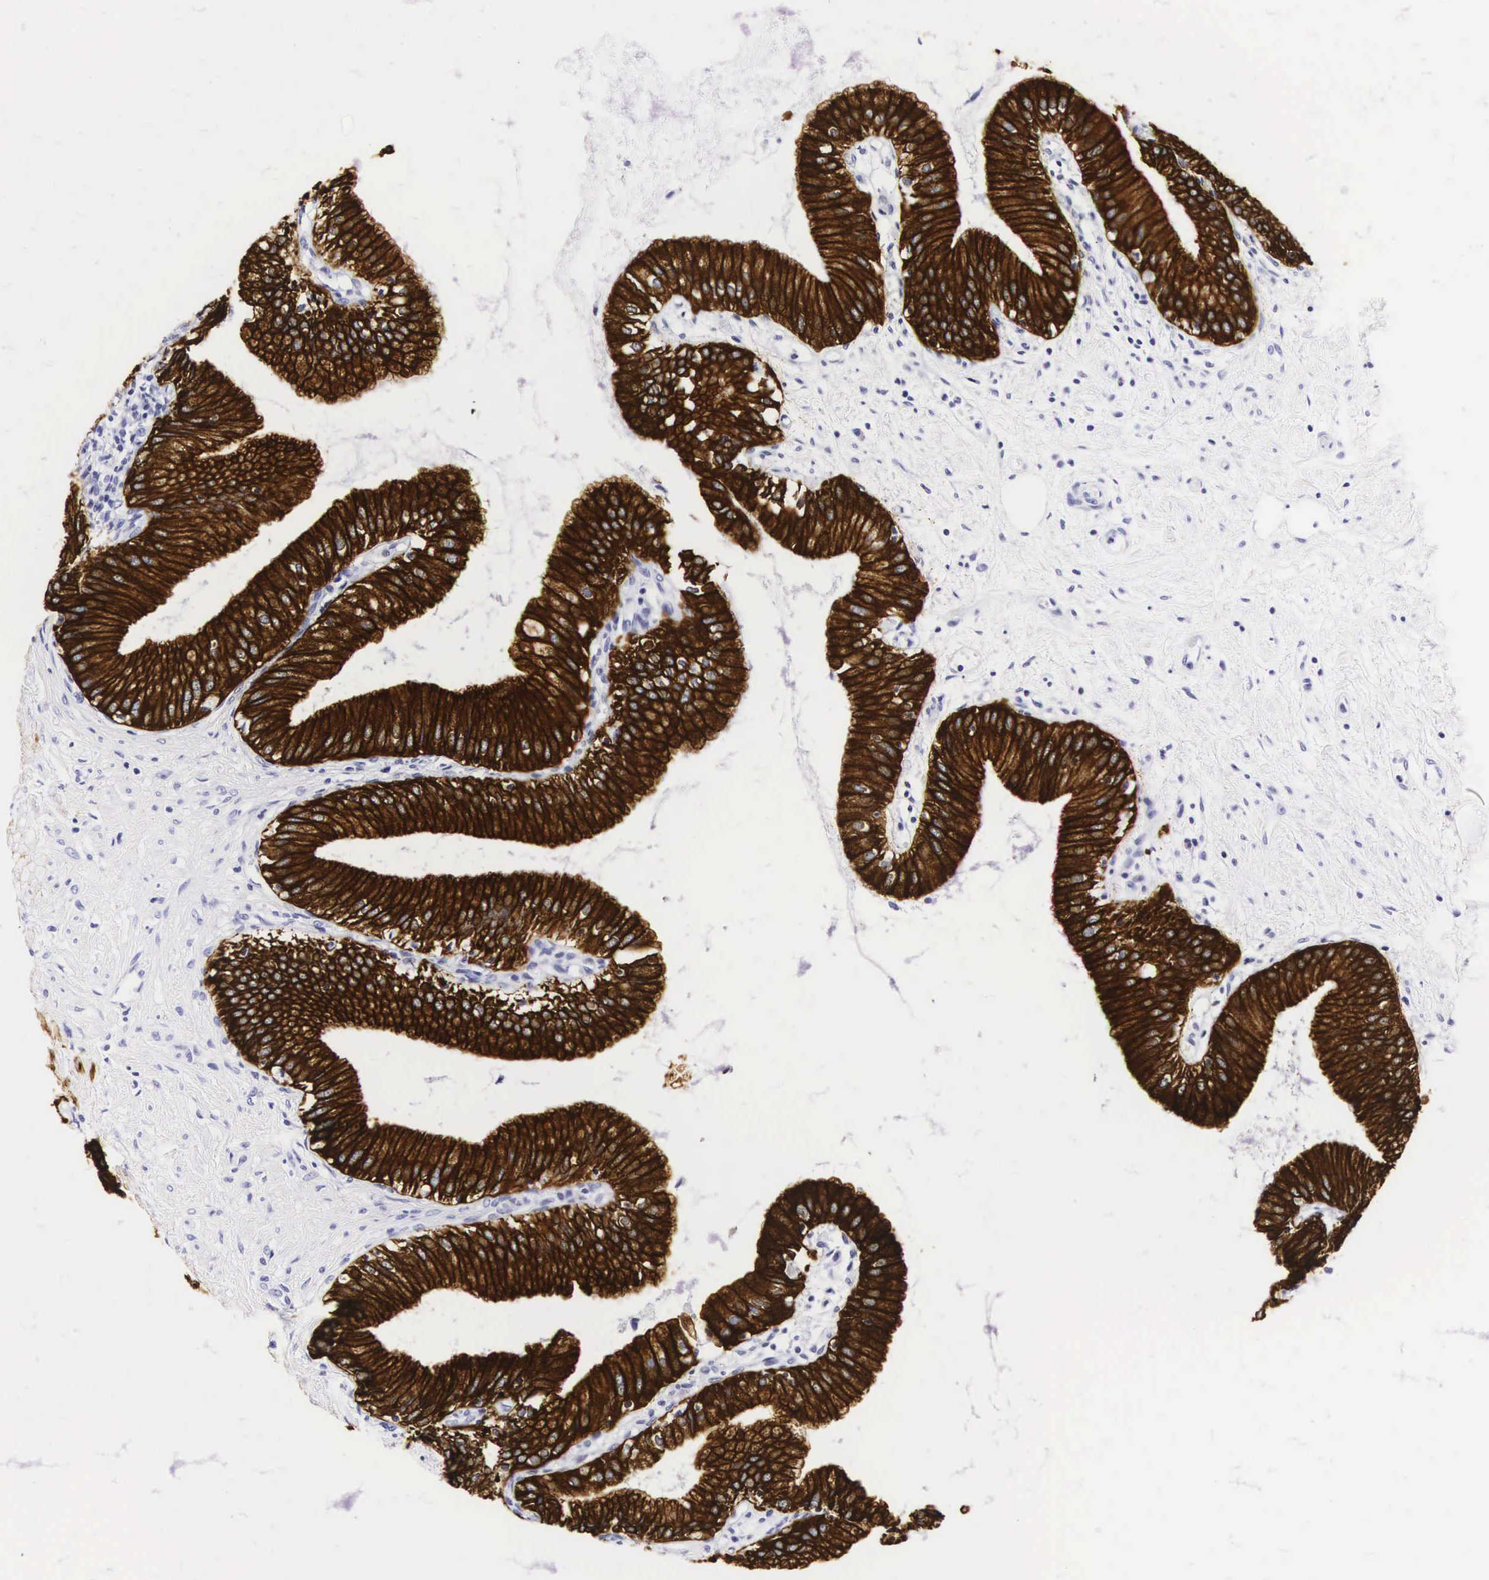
{"staining": {"intensity": "strong", "quantity": ">75%", "location": "cytoplasmic/membranous"}, "tissue": "gallbladder", "cell_type": "Glandular cells", "image_type": "normal", "snomed": [{"axis": "morphology", "description": "Normal tissue, NOS"}, {"axis": "topography", "description": "Gallbladder"}], "caption": "The histopathology image shows staining of normal gallbladder, revealing strong cytoplasmic/membranous protein positivity (brown color) within glandular cells.", "gene": "KRT18", "patient": {"sex": "male", "age": 58}}